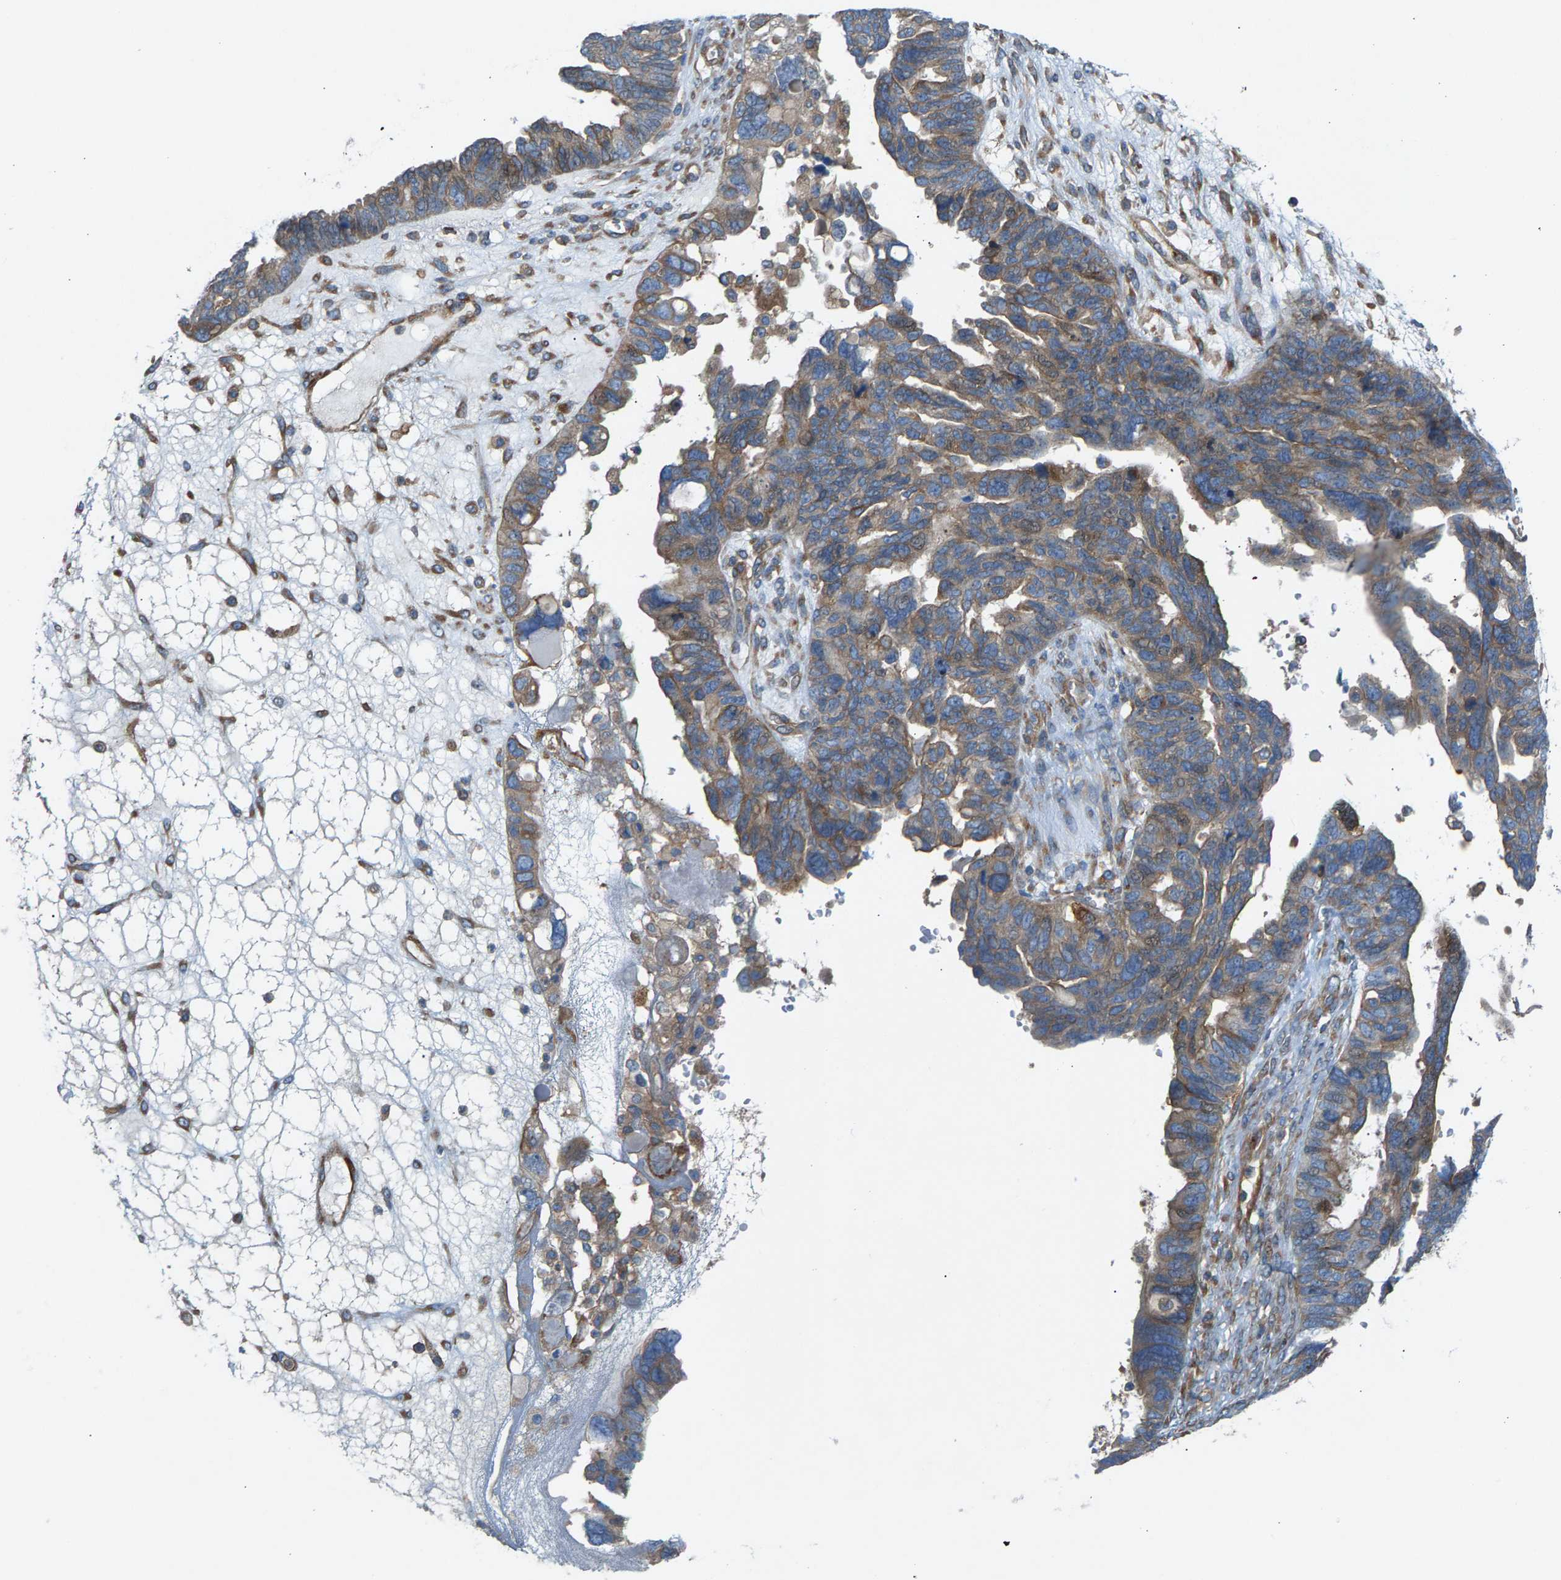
{"staining": {"intensity": "weak", "quantity": ">75%", "location": "cytoplasmic/membranous"}, "tissue": "ovarian cancer", "cell_type": "Tumor cells", "image_type": "cancer", "snomed": [{"axis": "morphology", "description": "Cystadenocarcinoma, serous, NOS"}, {"axis": "topography", "description": "Ovary"}], "caption": "Immunohistochemical staining of human ovarian cancer (serous cystadenocarcinoma) displays low levels of weak cytoplasmic/membranous protein expression in about >75% of tumor cells.", "gene": "PDCL", "patient": {"sex": "female", "age": 79}}